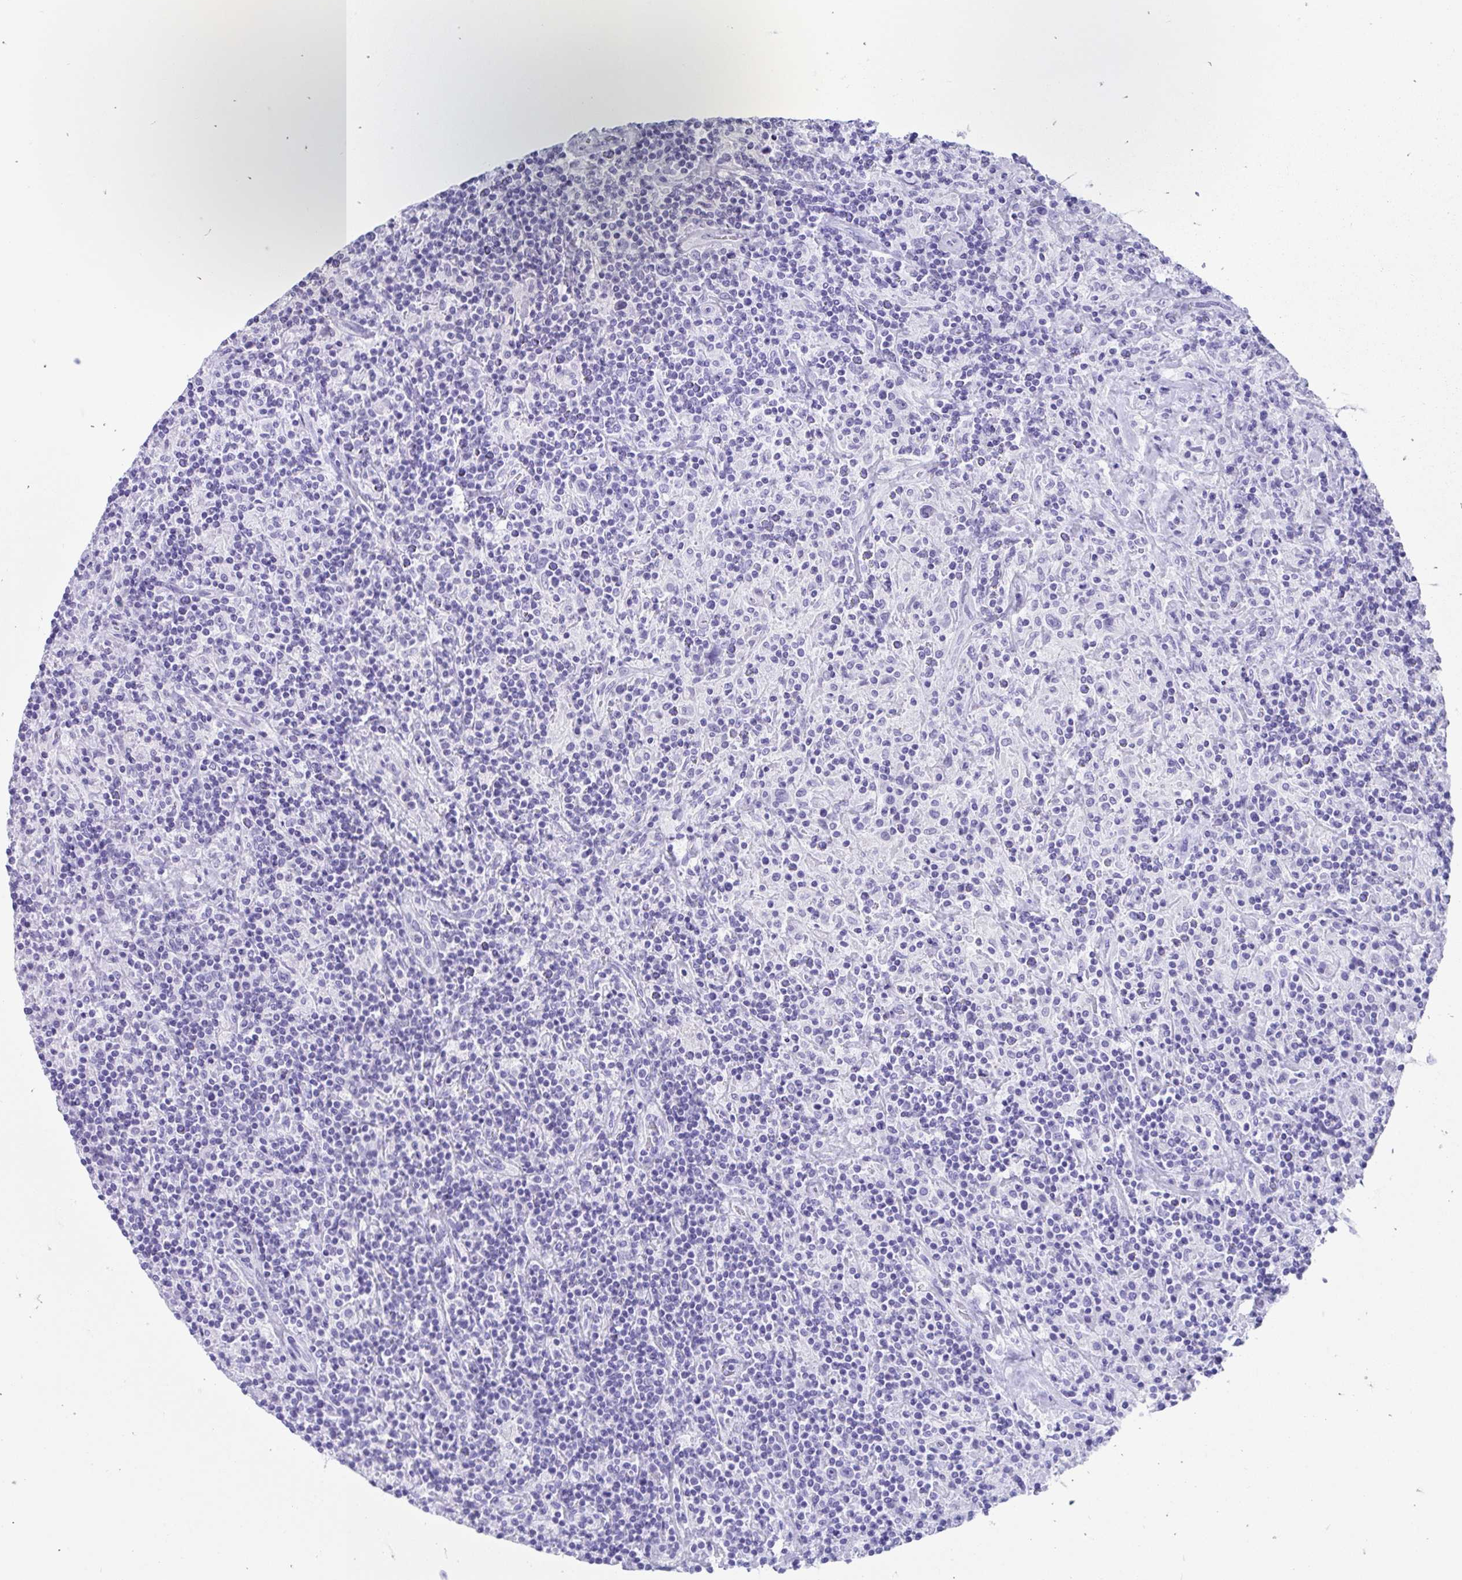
{"staining": {"intensity": "negative", "quantity": "none", "location": "none"}, "tissue": "lymphoma", "cell_type": "Tumor cells", "image_type": "cancer", "snomed": [{"axis": "morphology", "description": "Hodgkin's disease, NOS"}, {"axis": "topography", "description": "Lymph node"}], "caption": "There is no significant staining in tumor cells of Hodgkin's disease.", "gene": "TMEM35A", "patient": {"sex": "male", "age": 70}}